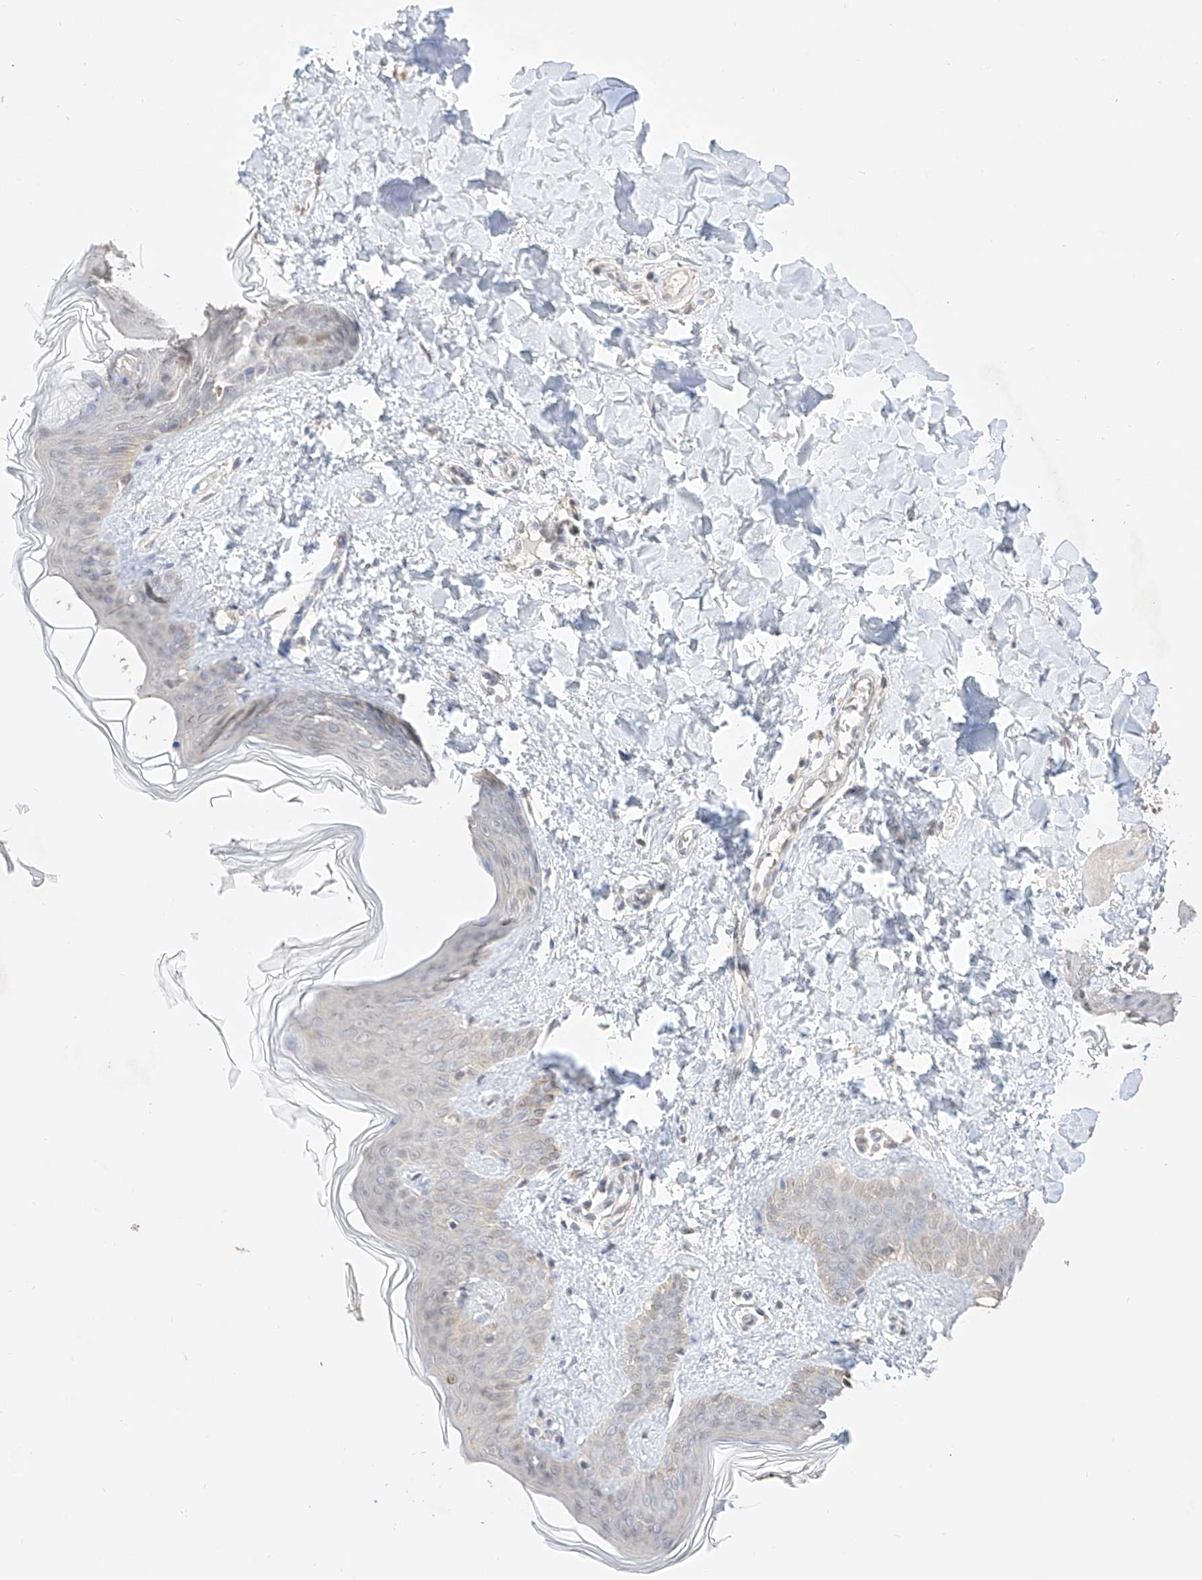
{"staining": {"intensity": "negative", "quantity": "none", "location": "none"}, "tissue": "skin", "cell_type": "Fibroblasts", "image_type": "normal", "snomed": [{"axis": "morphology", "description": "Normal tissue, NOS"}, {"axis": "topography", "description": "Skin"}], "caption": "This image is of benign skin stained with immunohistochemistry (IHC) to label a protein in brown with the nuclei are counter-stained blue. There is no staining in fibroblasts. Nuclei are stained in blue.", "gene": "APIP", "patient": {"sex": "female", "age": 17}}